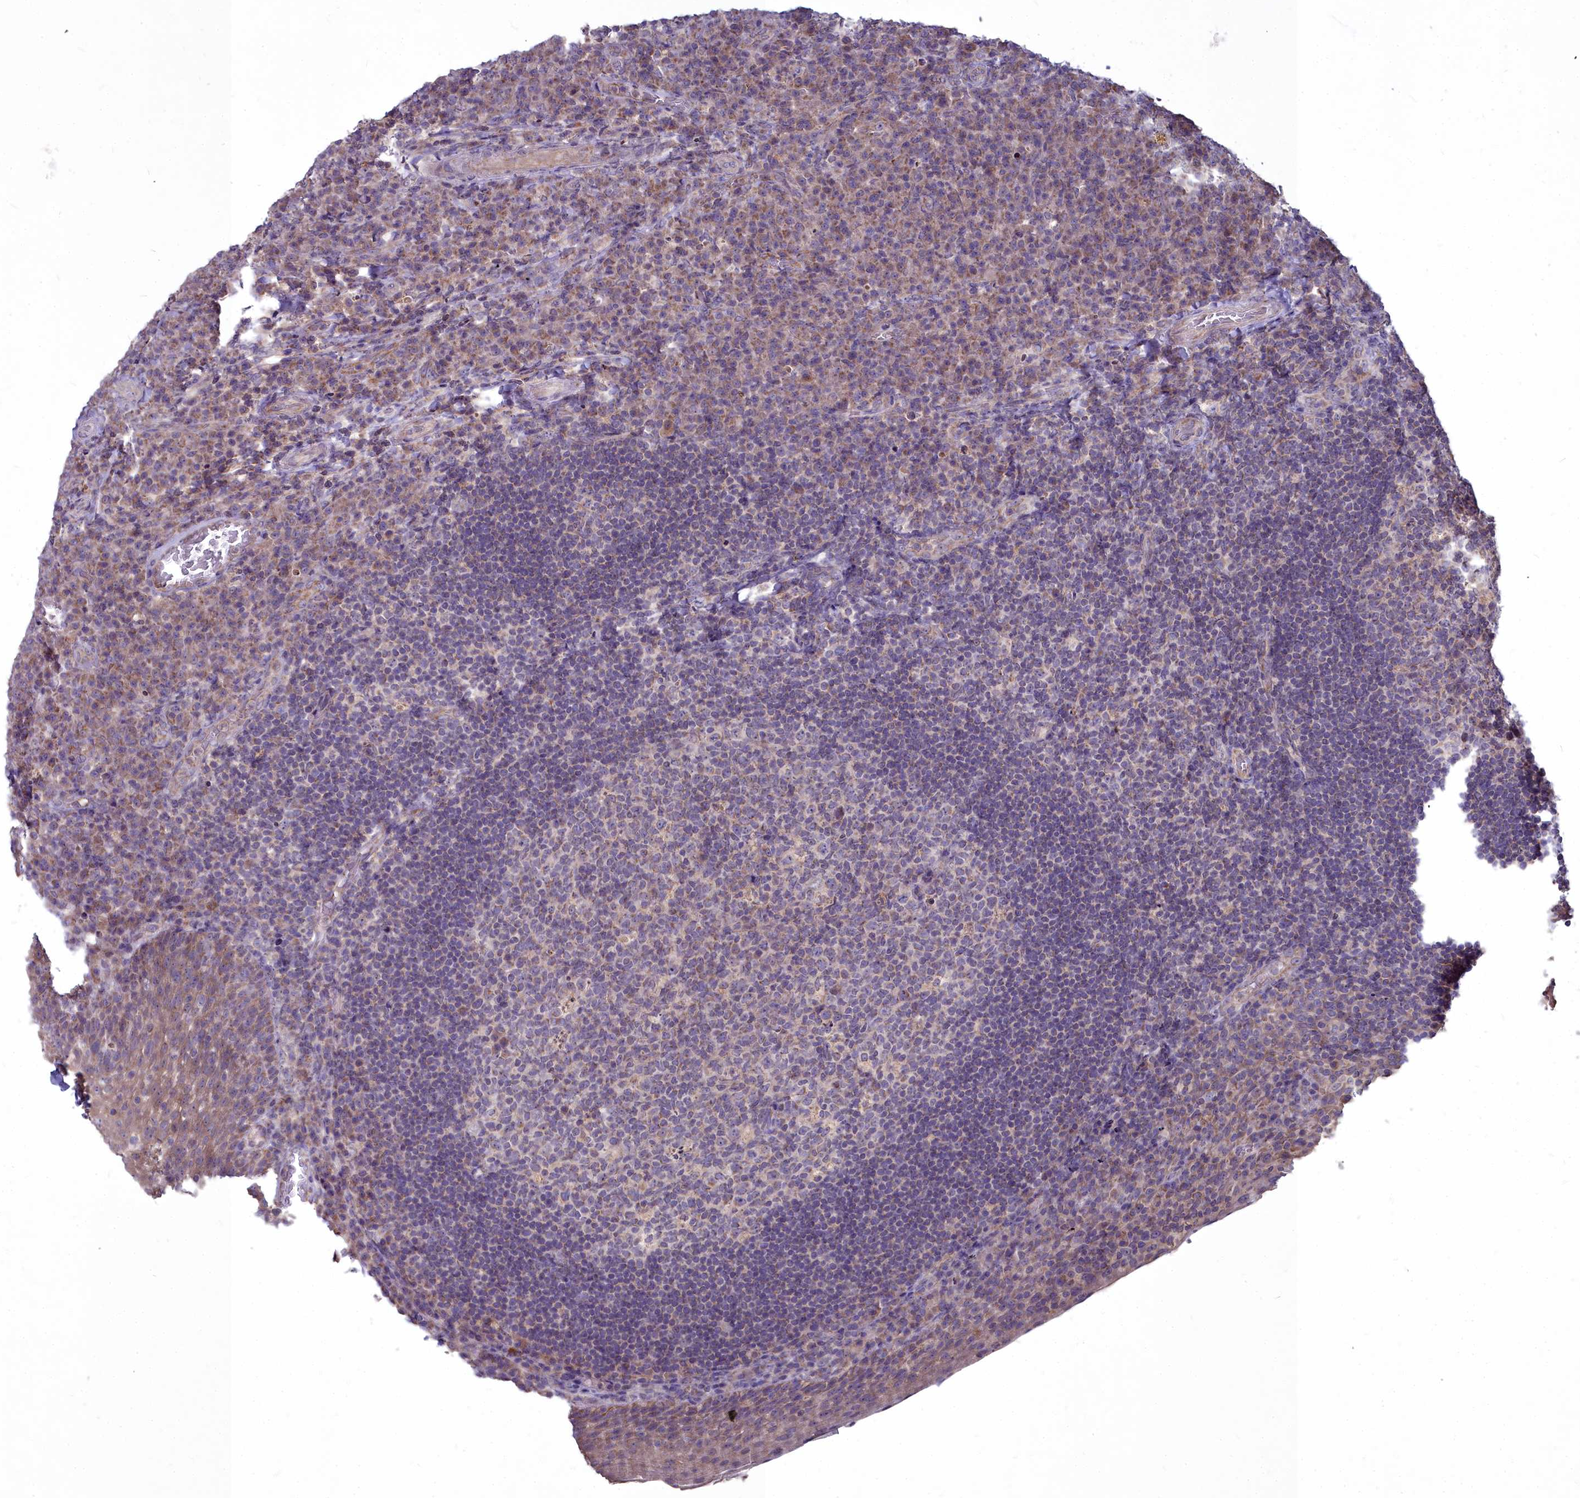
{"staining": {"intensity": "weak", "quantity": "25%-75%", "location": "cytoplasmic/membranous"}, "tissue": "tonsil", "cell_type": "Germinal center cells", "image_type": "normal", "snomed": [{"axis": "morphology", "description": "Normal tissue, NOS"}, {"axis": "topography", "description": "Tonsil"}], "caption": "DAB (3,3'-diaminobenzidine) immunohistochemical staining of unremarkable tonsil reveals weak cytoplasmic/membranous protein expression in approximately 25%-75% of germinal center cells.", "gene": "MICU2", "patient": {"sex": "male", "age": 17}}